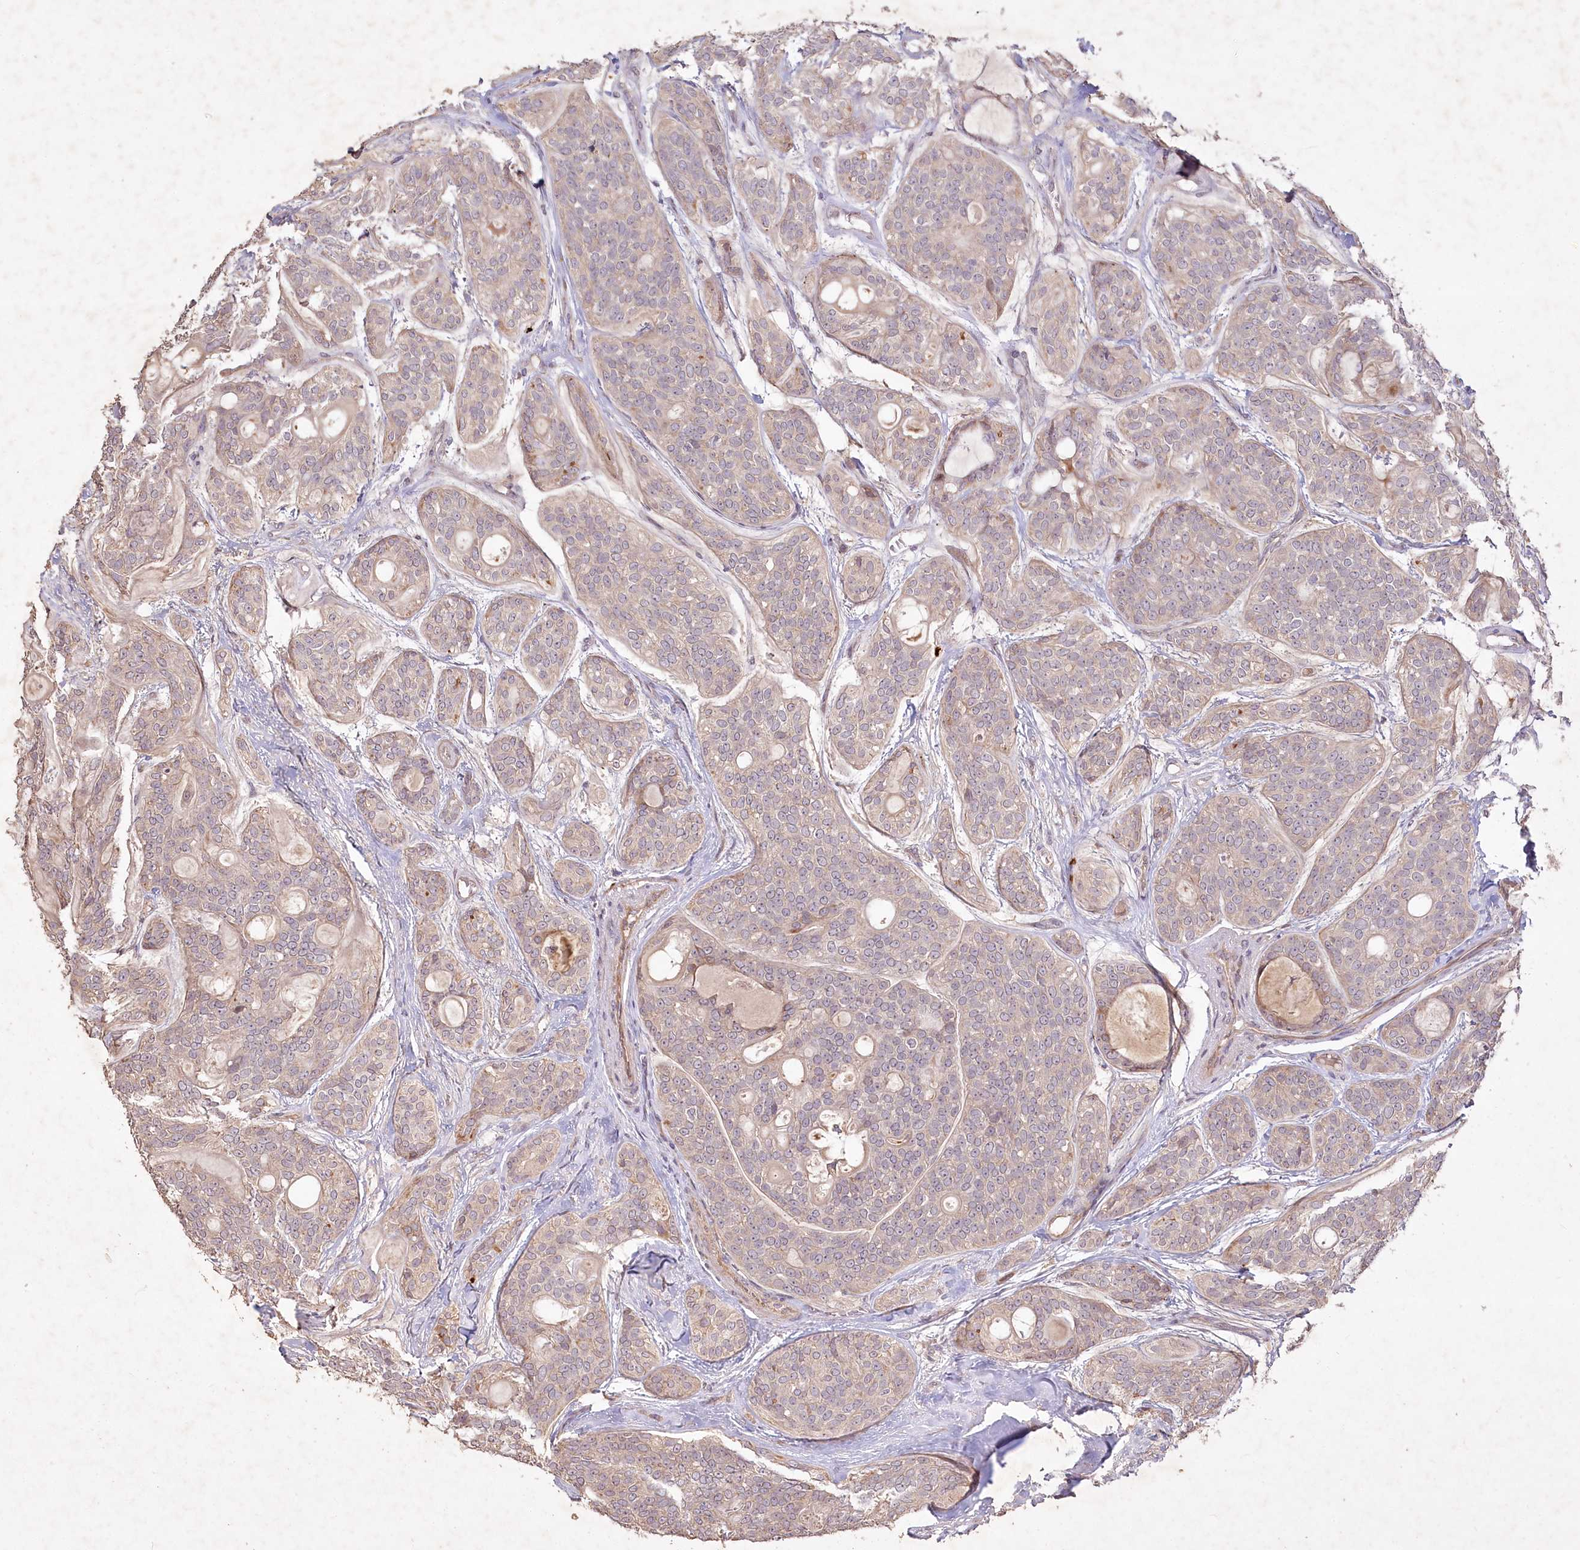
{"staining": {"intensity": "weak", "quantity": "25%-75%", "location": "cytoplasmic/membranous"}, "tissue": "head and neck cancer", "cell_type": "Tumor cells", "image_type": "cancer", "snomed": [{"axis": "morphology", "description": "Adenocarcinoma, NOS"}, {"axis": "topography", "description": "Head-Neck"}], "caption": "A high-resolution histopathology image shows immunohistochemistry staining of head and neck adenocarcinoma, which shows weak cytoplasmic/membranous expression in about 25%-75% of tumor cells.", "gene": "IRAK1BP1", "patient": {"sex": "male", "age": 66}}